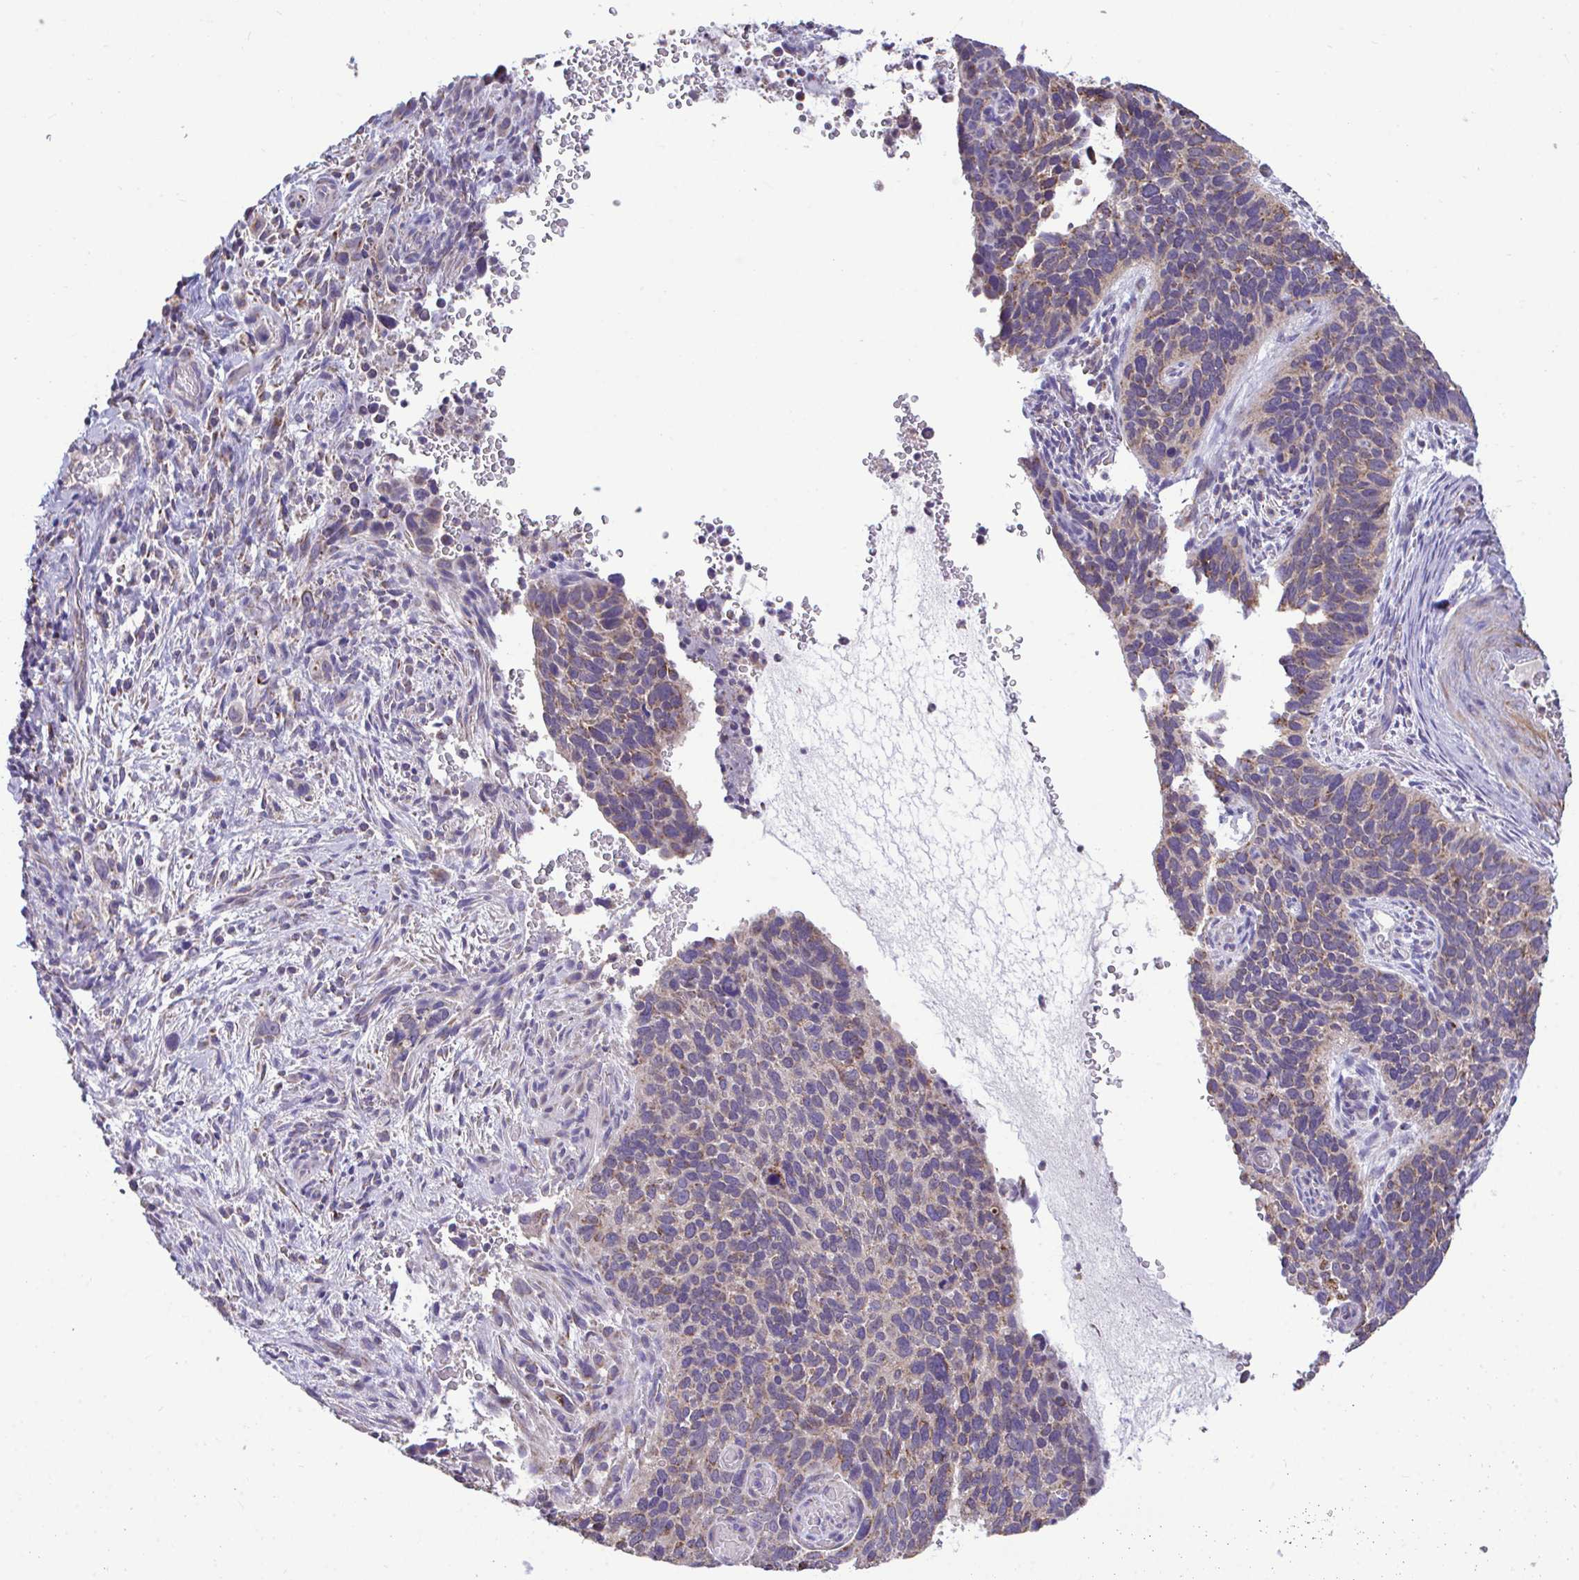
{"staining": {"intensity": "weak", "quantity": "25%-75%", "location": "cytoplasmic/membranous"}, "tissue": "cervical cancer", "cell_type": "Tumor cells", "image_type": "cancer", "snomed": [{"axis": "morphology", "description": "Squamous cell carcinoma, NOS"}, {"axis": "topography", "description": "Cervix"}], "caption": "Cervical cancer (squamous cell carcinoma) stained for a protein displays weak cytoplasmic/membranous positivity in tumor cells.", "gene": "SARS2", "patient": {"sex": "female", "age": 51}}